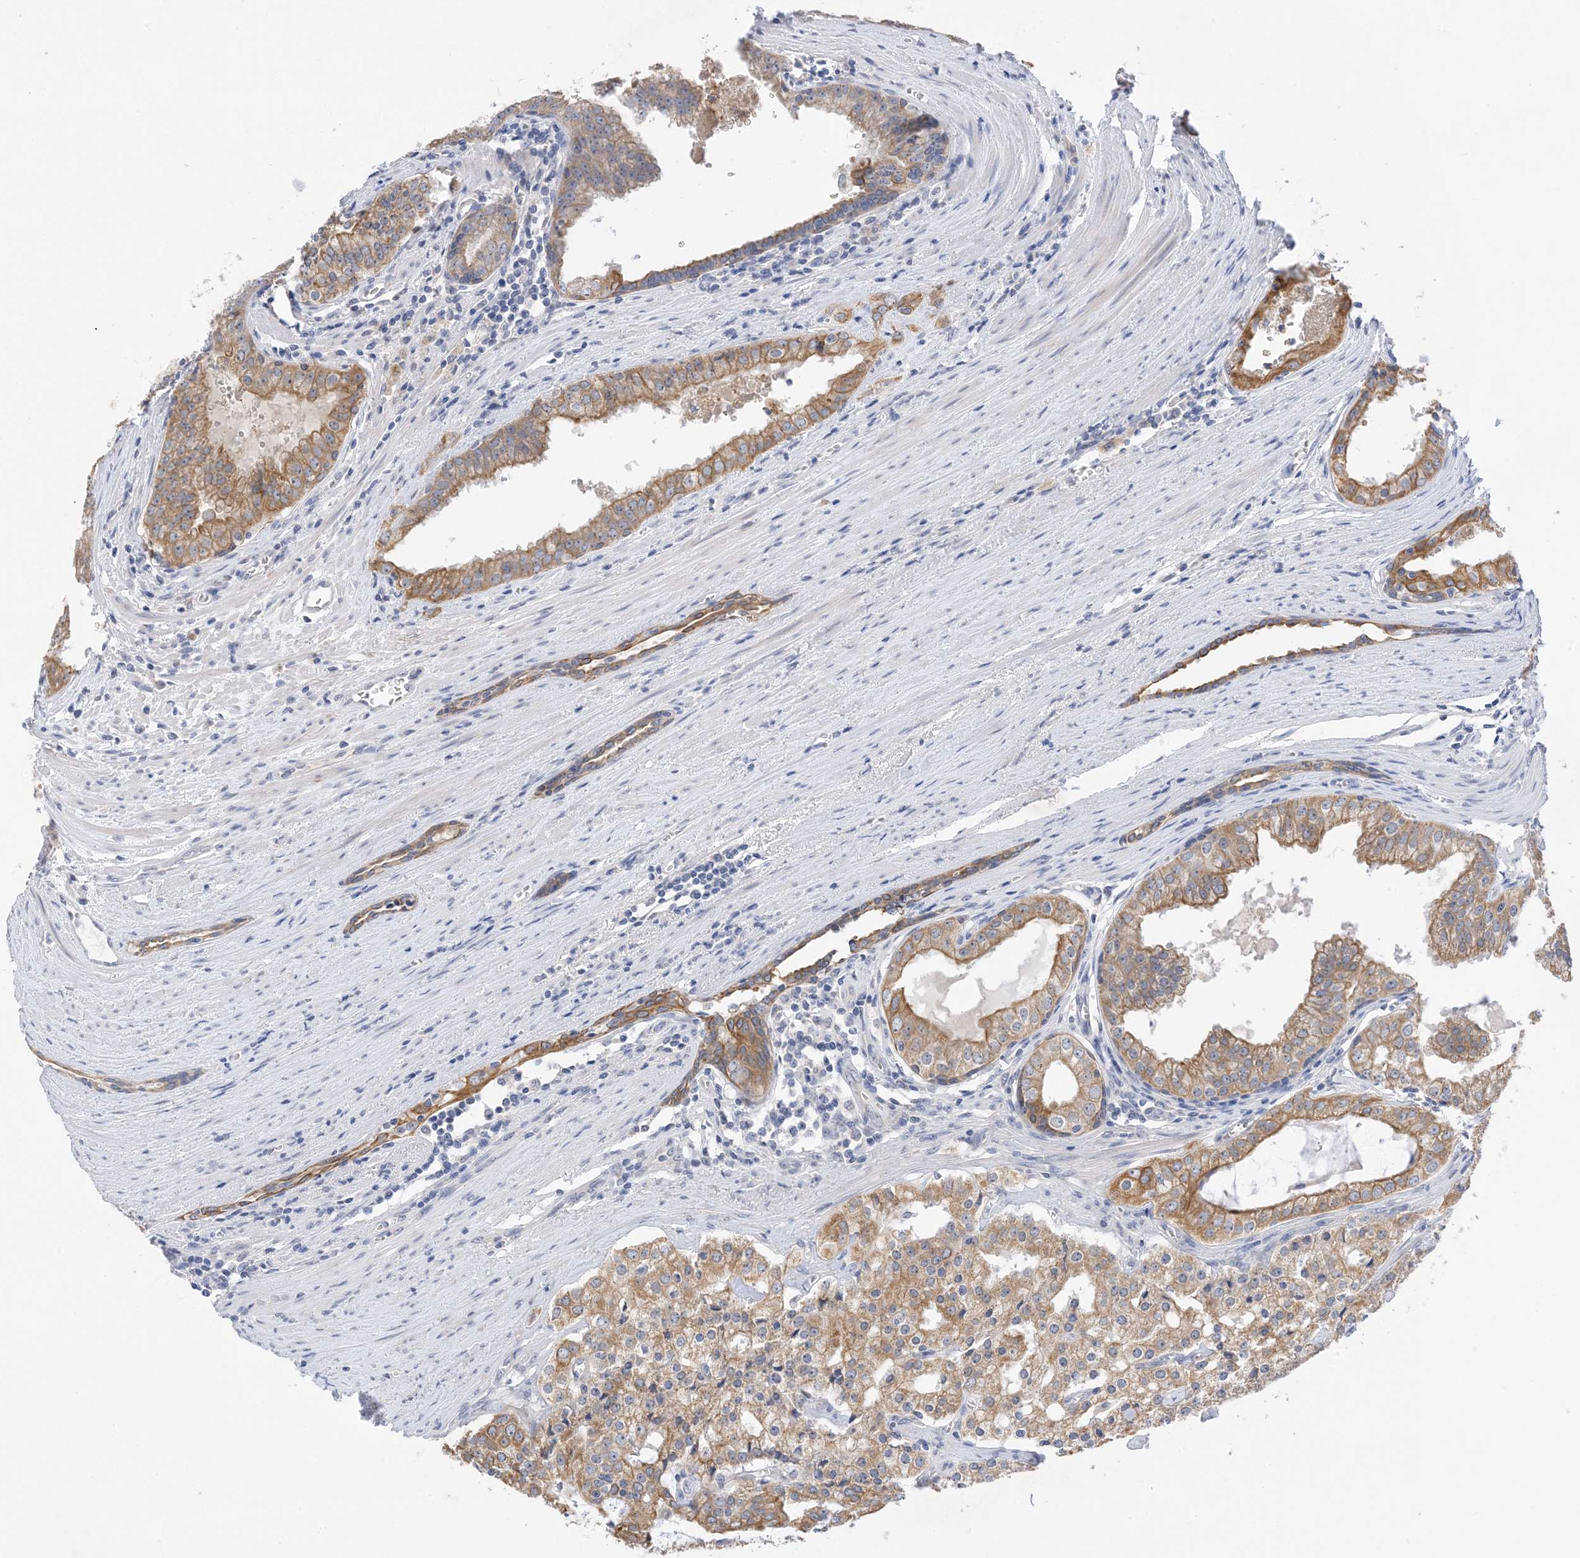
{"staining": {"intensity": "moderate", "quantity": ">75%", "location": "cytoplasmic/membranous"}, "tissue": "prostate cancer", "cell_type": "Tumor cells", "image_type": "cancer", "snomed": [{"axis": "morphology", "description": "Adenocarcinoma, High grade"}, {"axis": "topography", "description": "Prostate"}], "caption": "Tumor cells show moderate cytoplasmic/membranous expression in about >75% of cells in prostate cancer.", "gene": "PLK4", "patient": {"sex": "male", "age": 68}}